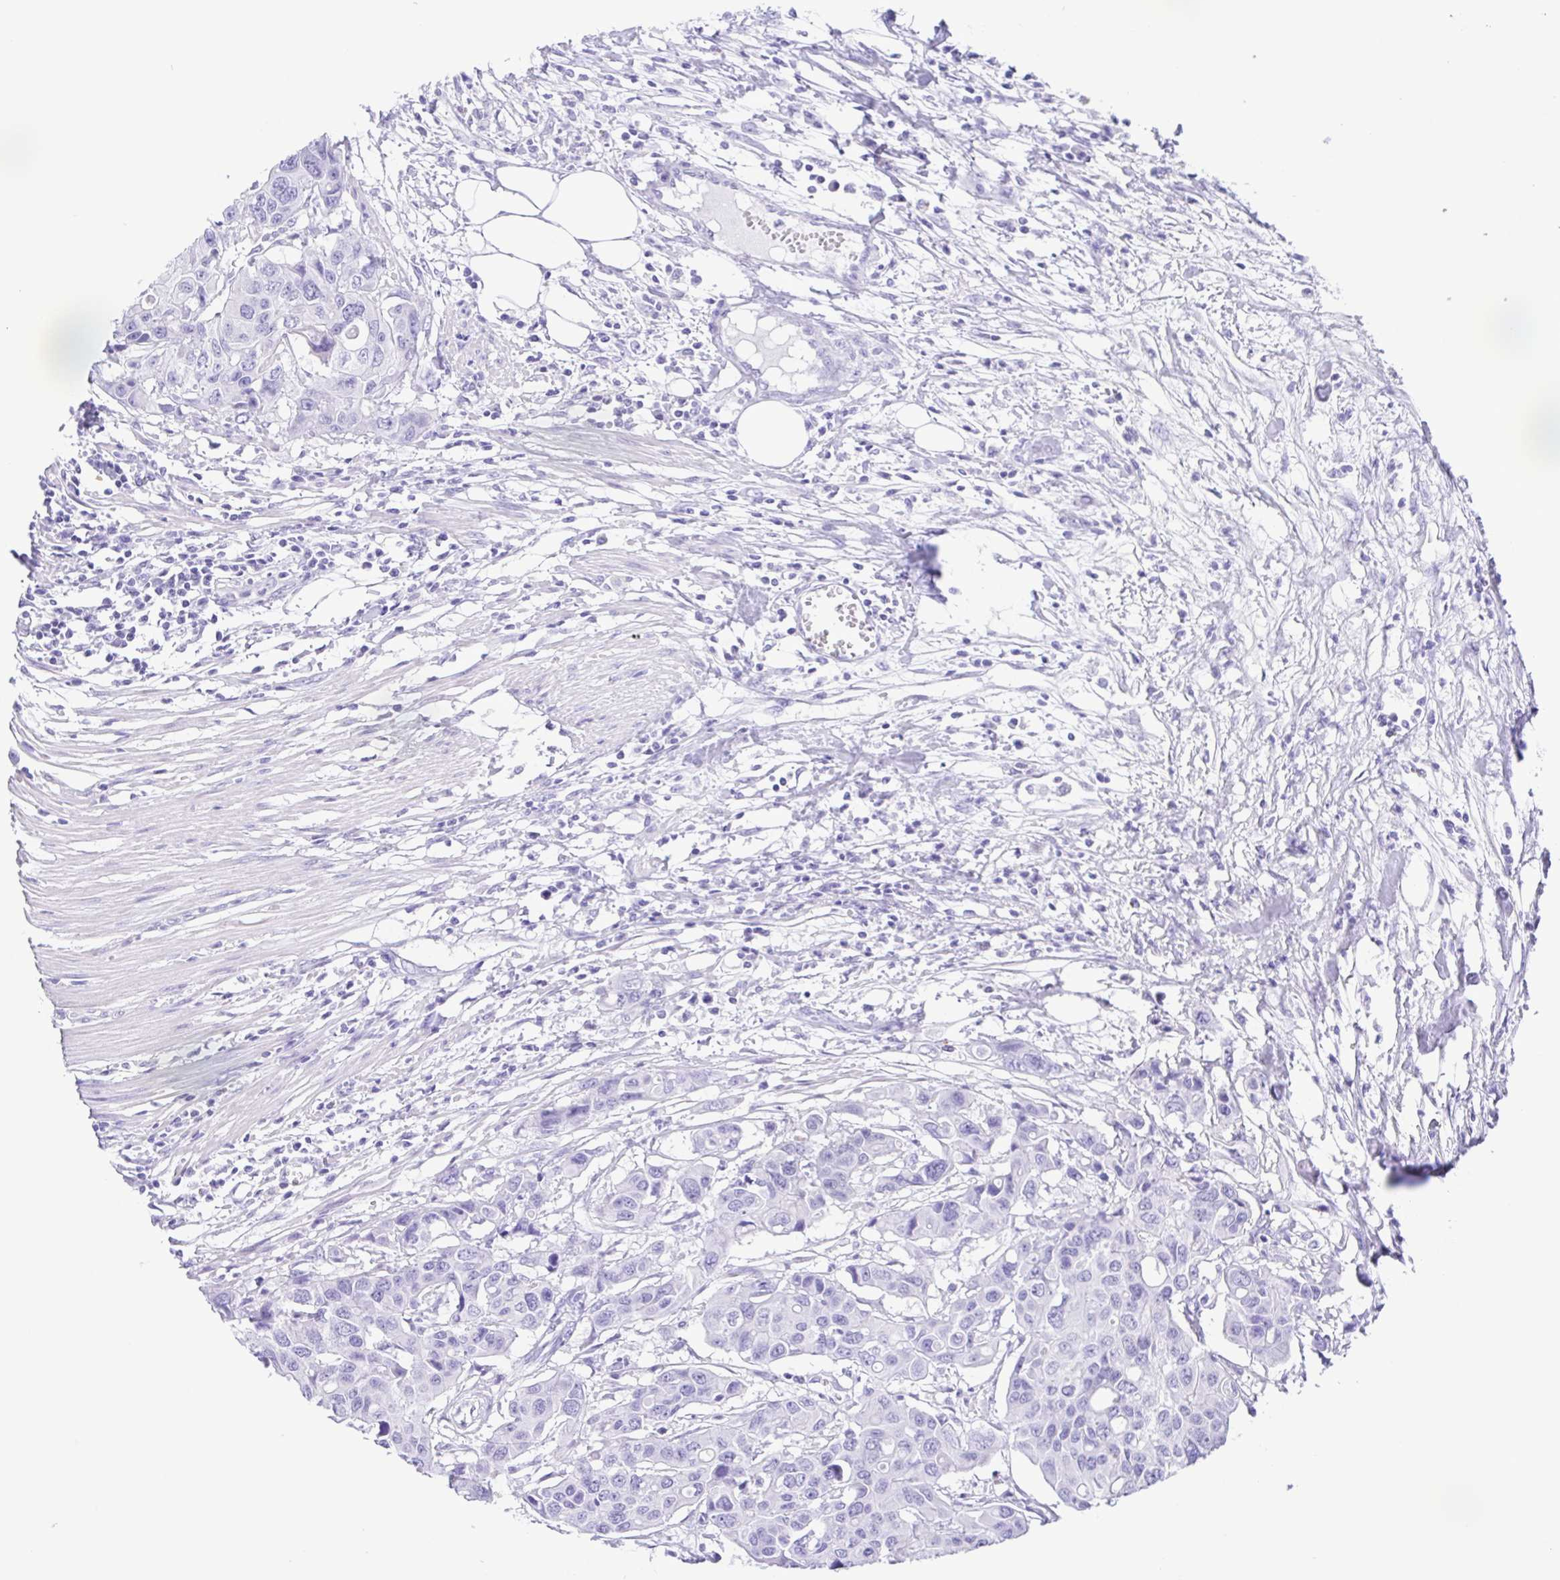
{"staining": {"intensity": "negative", "quantity": "none", "location": "none"}, "tissue": "colorectal cancer", "cell_type": "Tumor cells", "image_type": "cancer", "snomed": [{"axis": "morphology", "description": "Adenocarcinoma, NOS"}, {"axis": "topography", "description": "Colon"}], "caption": "The IHC micrograph has no significant expression in tumor cells of colorectal cancer tissue.", "gene": "OVGP1", "patient": {"sex": "male", "age": 77}}